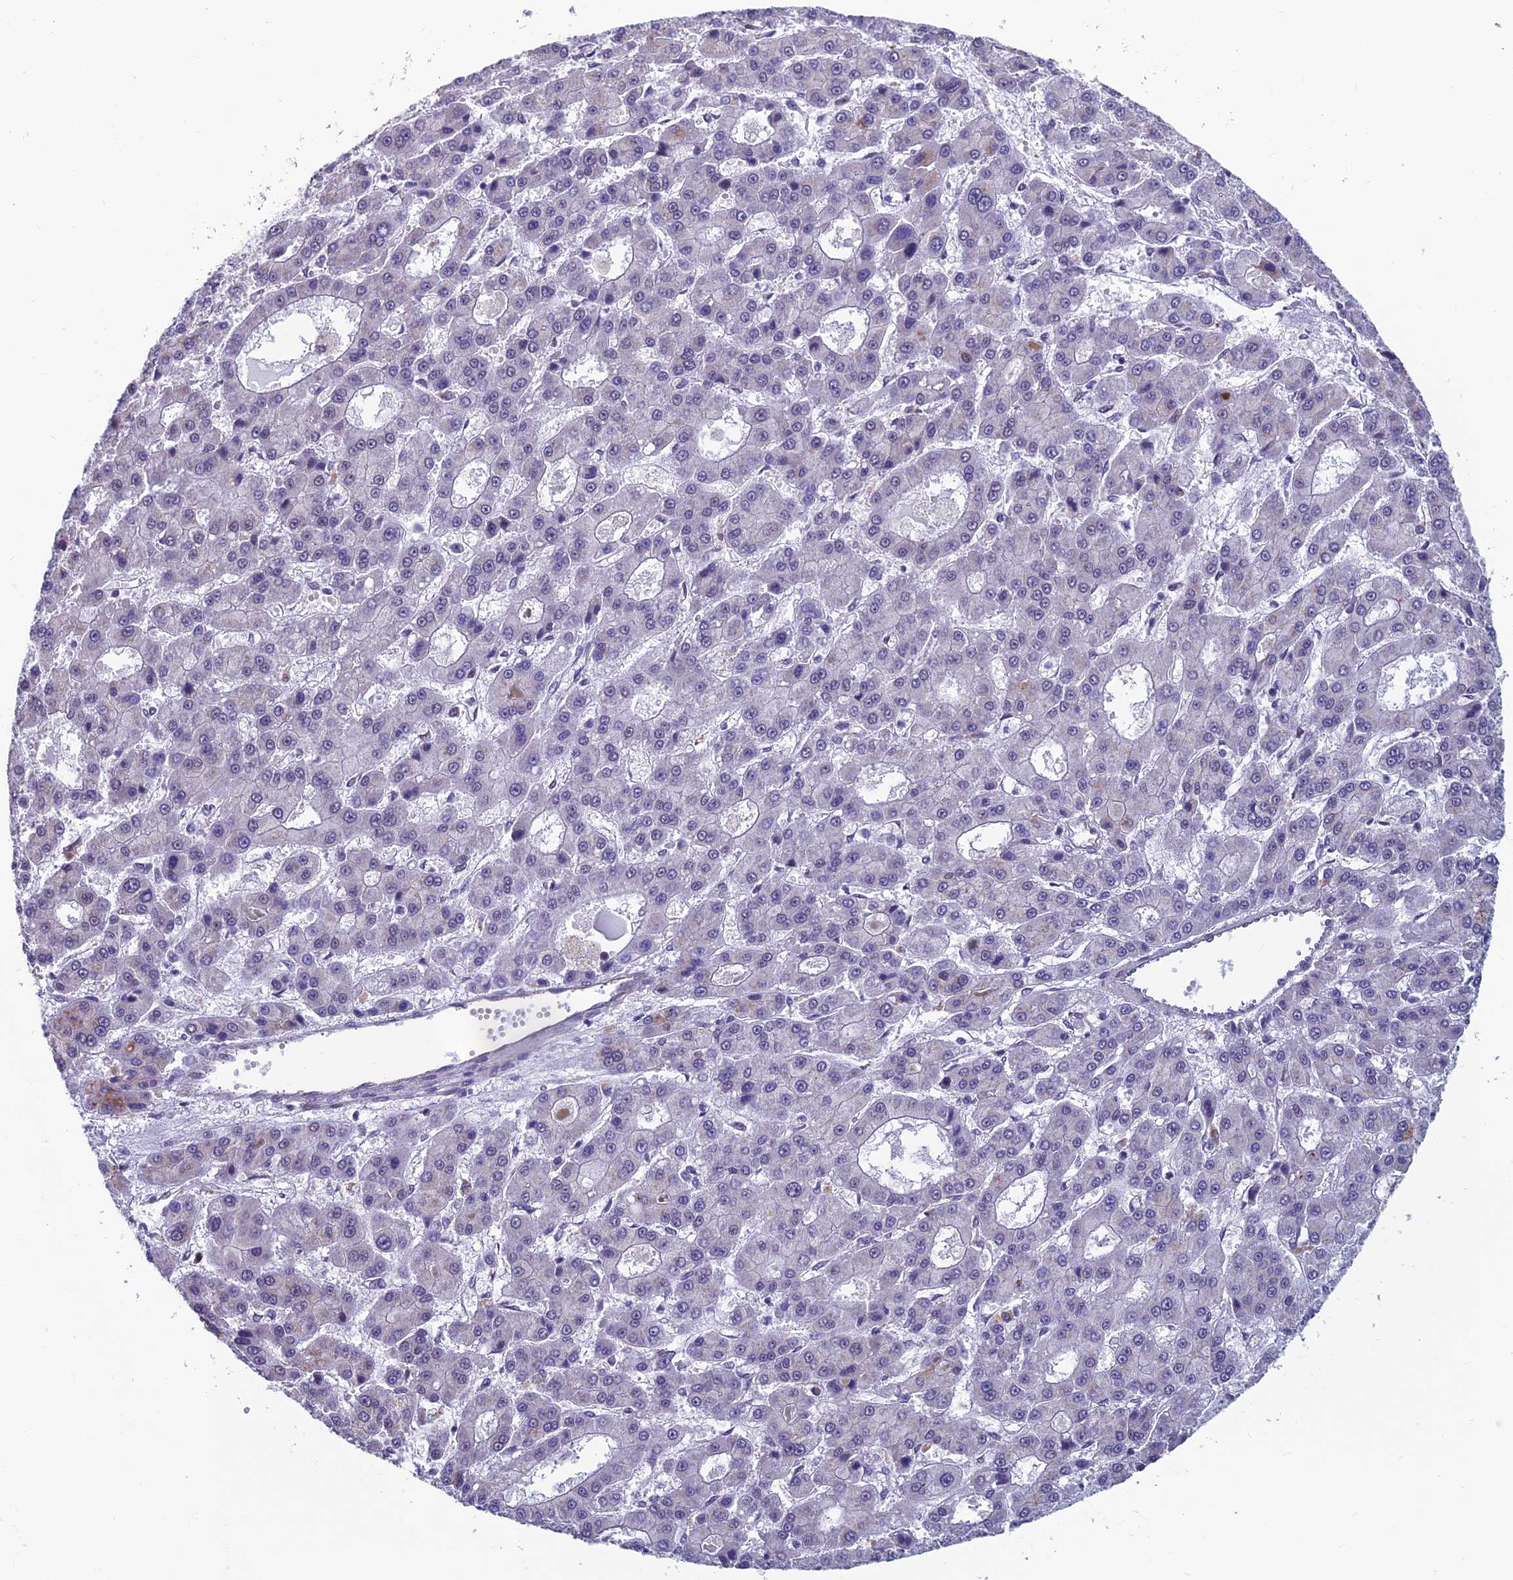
{"staining": {"intensity": "negative", "quantity": "none", "location": "none"}, "tissue": "liver cancer", "cell_type": "Tumor cells", "image_type": "cancer", "snomed": [{"axis": "morphology", "description": "Carcinoma, Hepatocellular, NOS"}, {"axis": "topography", "description": "Liver"}], "caption": "A high-resolution photomicrograph shows immunohistochemistry (IHC) staining of liver hepatocellular carcinoma, which shows no significant staining in tumor cells.", "gene": "KIAA1191", "patient": {"sex": "male", "age": 70}}